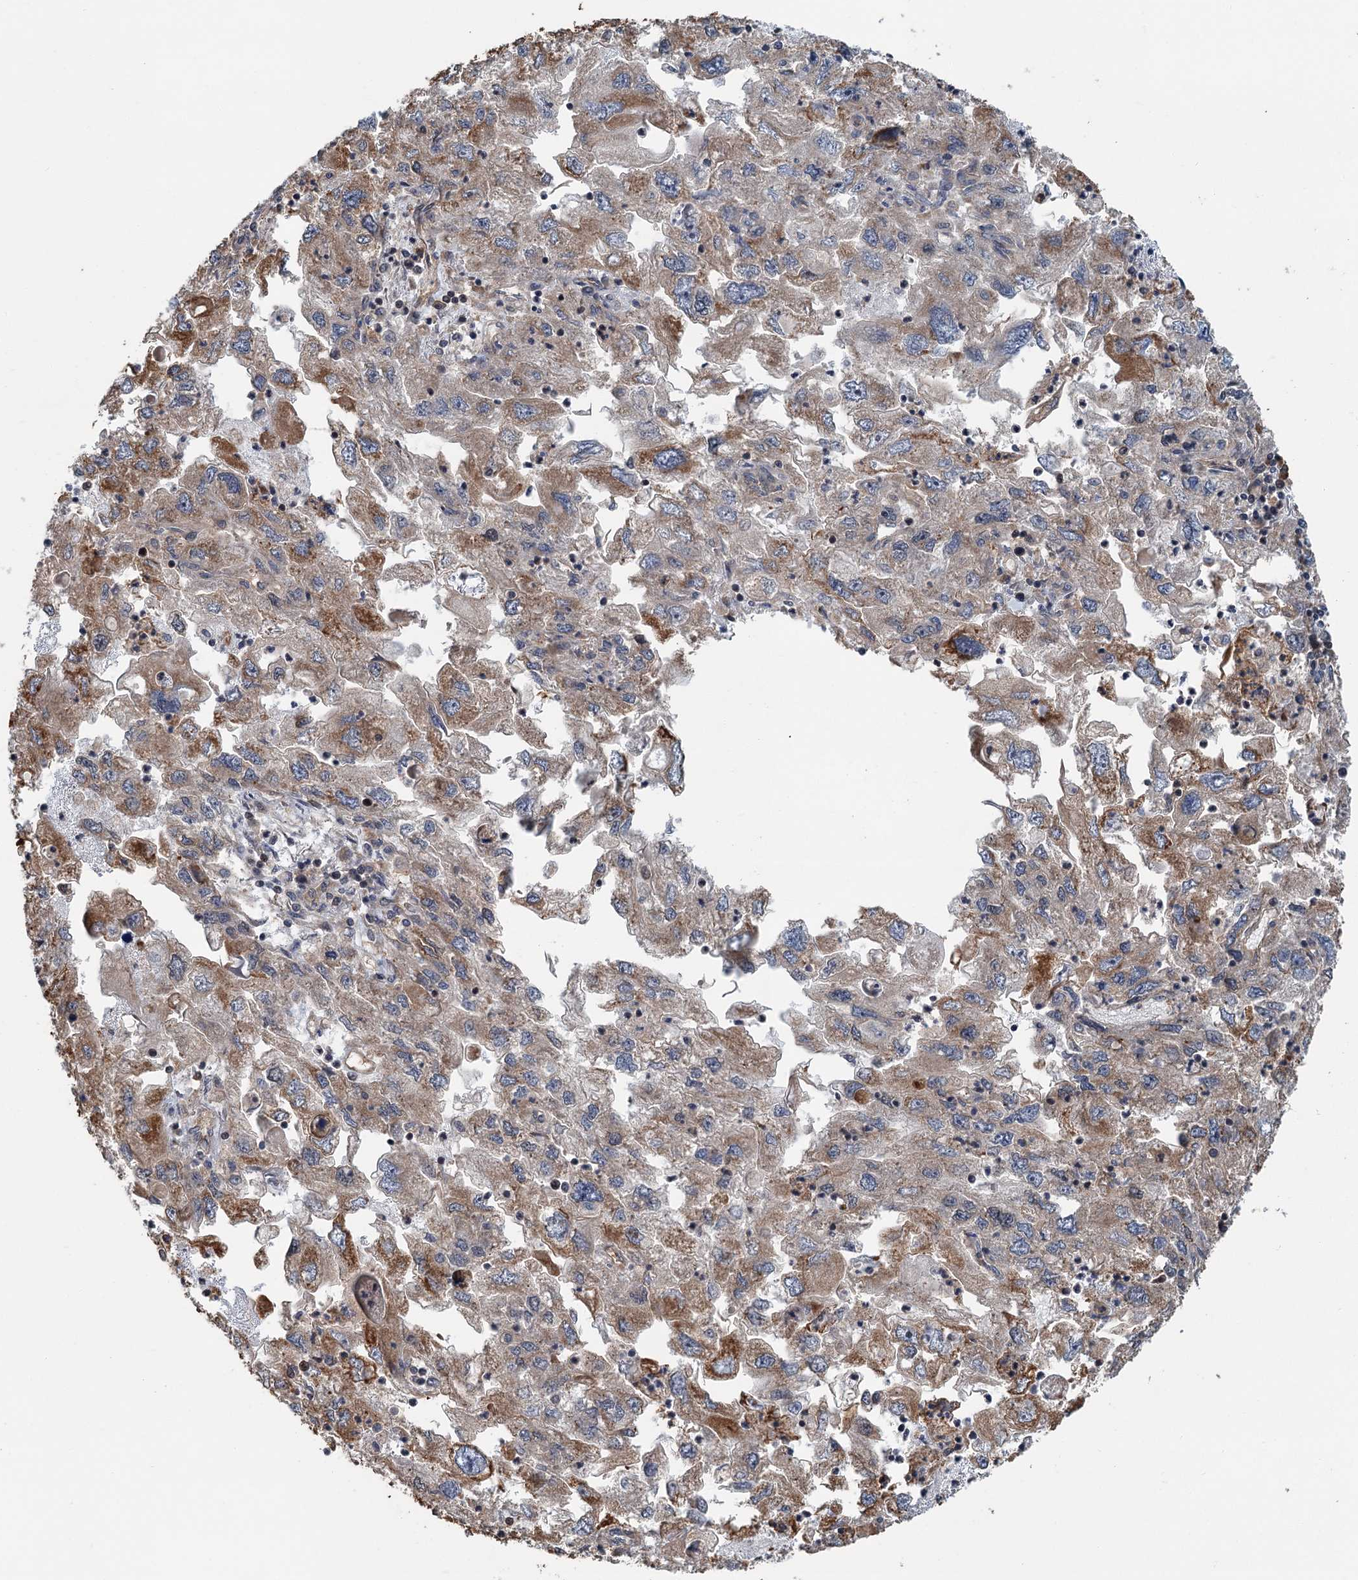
{"staining": {"intensity": "moderate", "quantity": "<25%", "location": "cytoplasmic/membranous"}, "tissue": "endometrial cancer", "cell_type": "Tumor cells", "image_type": "cancer", "snomed": [{"axis": "morphology", "description": "Adenocarcinoma, NOS"}, {"axis": "topography", "description": "Endometrium"}], "caption": "Endometrial cancer (adenocarcinoma) tissue shows moderate cytoplasmic/membranous staining in about <25% of tumor cells Ihc stains the protein of interest in brown and the nuclei are stained blue.", "gene": "ZNF527", "patient": {"sex": "female", "age": 49}}